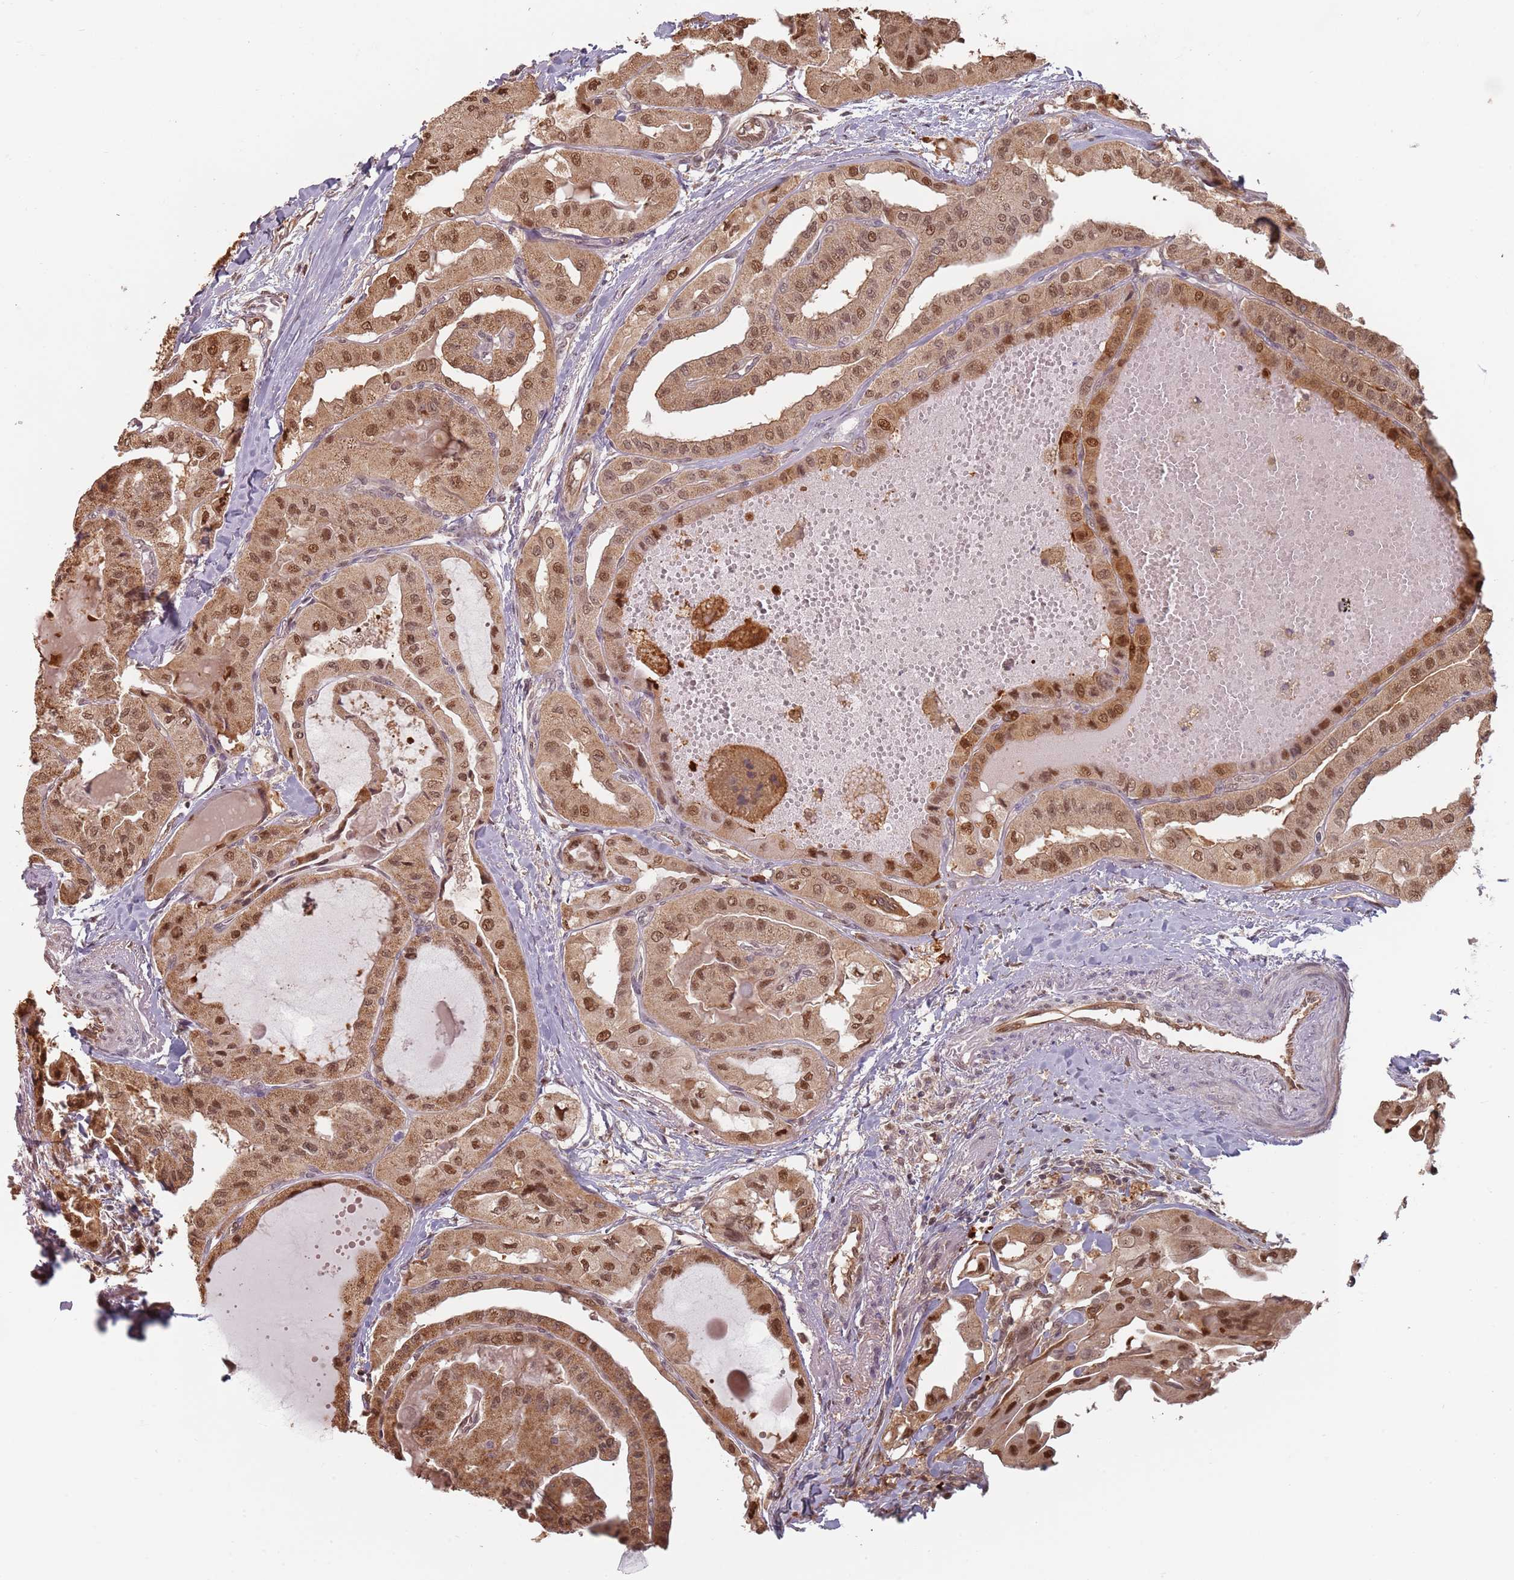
{"staining": {"intensity": "moderate", "quantity": ">75%", "location": "cytoplasmic/membranous,nuclear"}, "tissue": "thyroid cancer", "cell_type": "Tumor cells", "image_type": "cancer", "snomed": [{"axis": "morphology", "description": "Papillary adenocarcinoma, NOS"}, {"axis": "topography", "description": "Thyroid gland"}], "caption": "Papillary adenocarcinoma (thyroid) stained for a protein reveals moderate cytoplasmic/membranous and nuclear positivity in tumor cells. The staining was performed using DAB (3,3'-diaminobenzidine), with brown indicating positive protein expression. Nuclei are stained blue with hematoxylin.", "gene": "PLSCR5", "patient": {"sex": "female", "age": 59}}